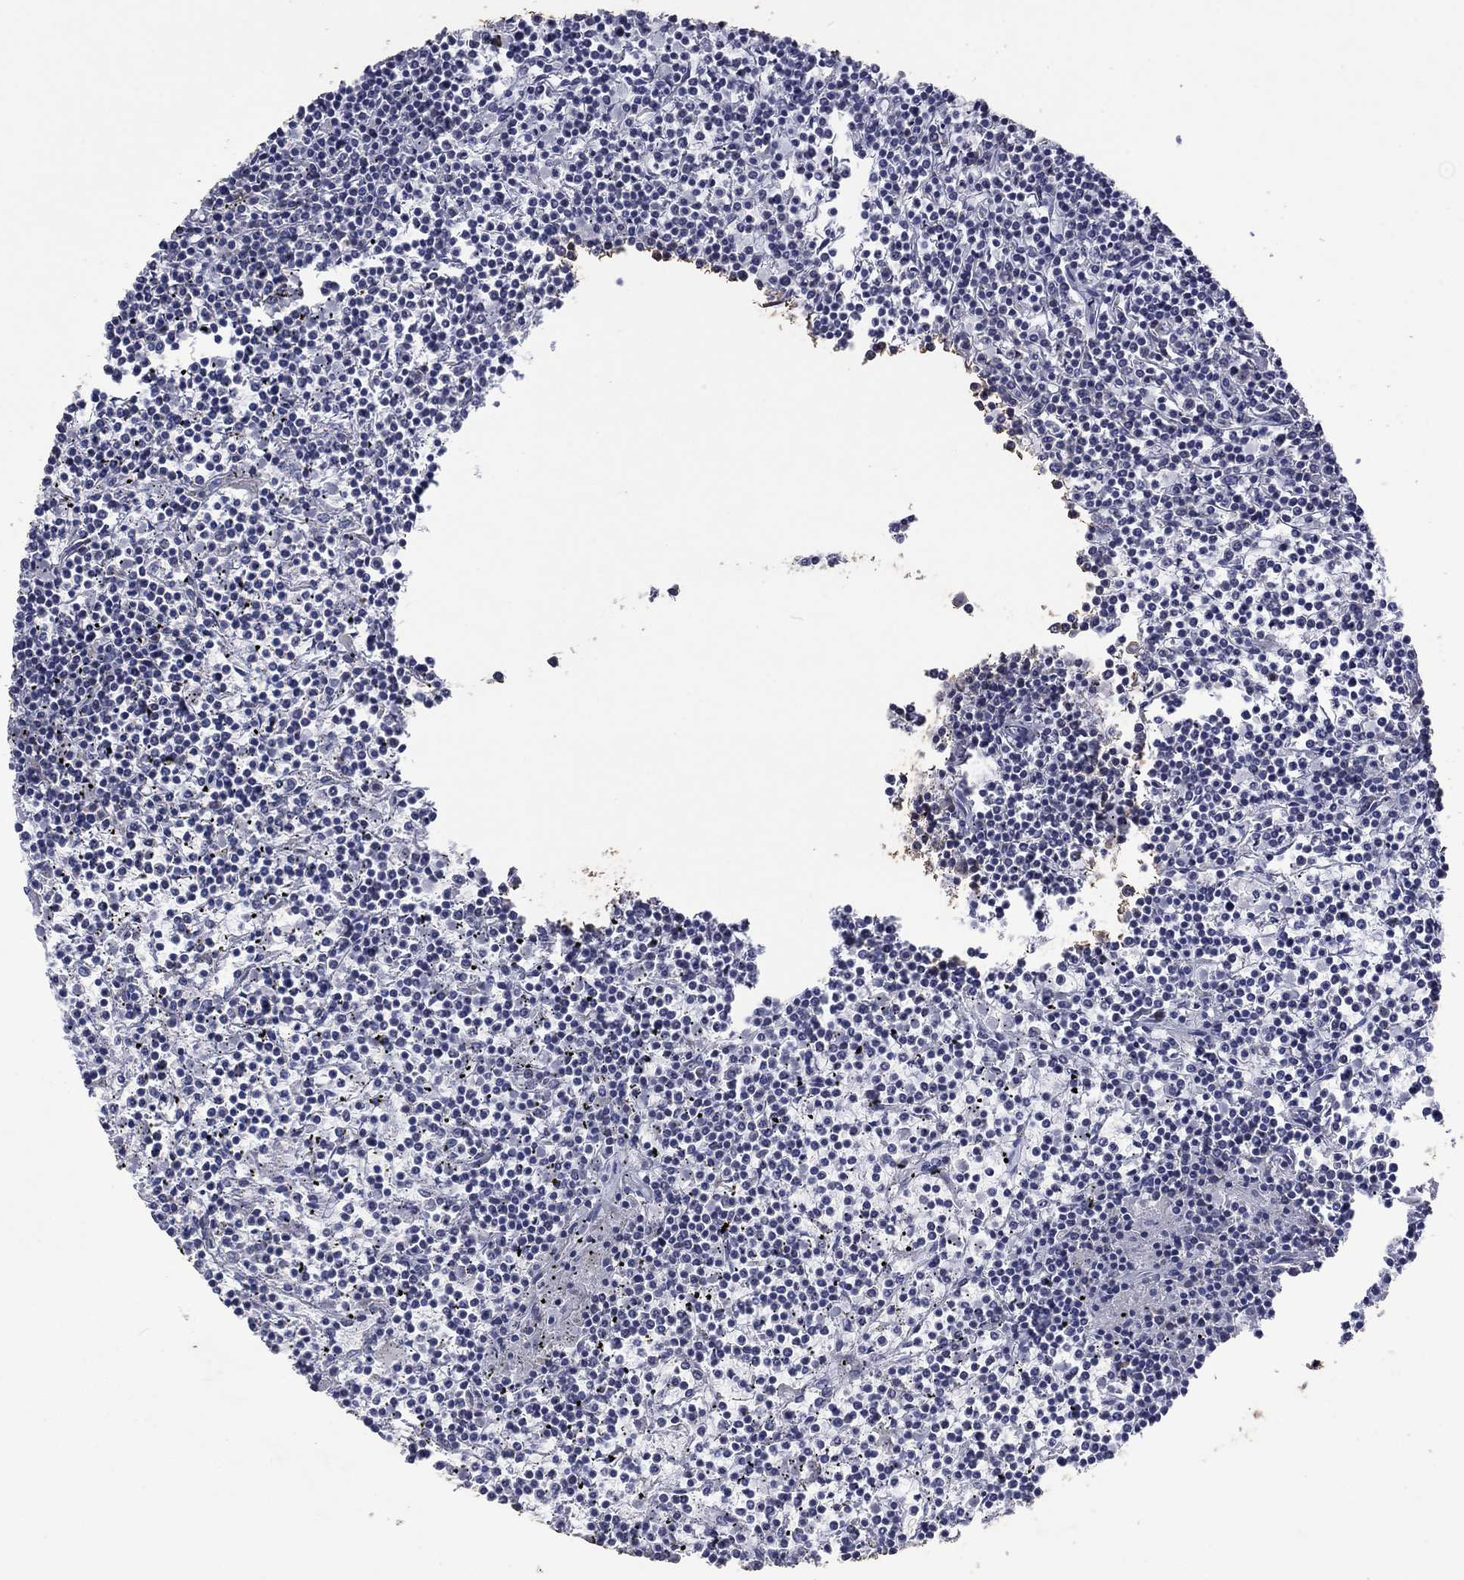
{"staining": {"intensity": "negative", "quantity": "none", "location": "none"}, "tissue": "lymphoma", "cell_type": "Tumor cells", "image_type": "cancer", "snomed": [{"axis": "morphology", "description": "Malignant lymphoma, non-Hodgkin's type, Low grade"}, {"axis": "topography", "description": "Spleen"}], "caption": "Immunohistochemistry (IHC) of lymphoma exhibits no positivity in tumor cells.", "gene": "SDC1", "patient": {"sex": "female", "age": 19}}